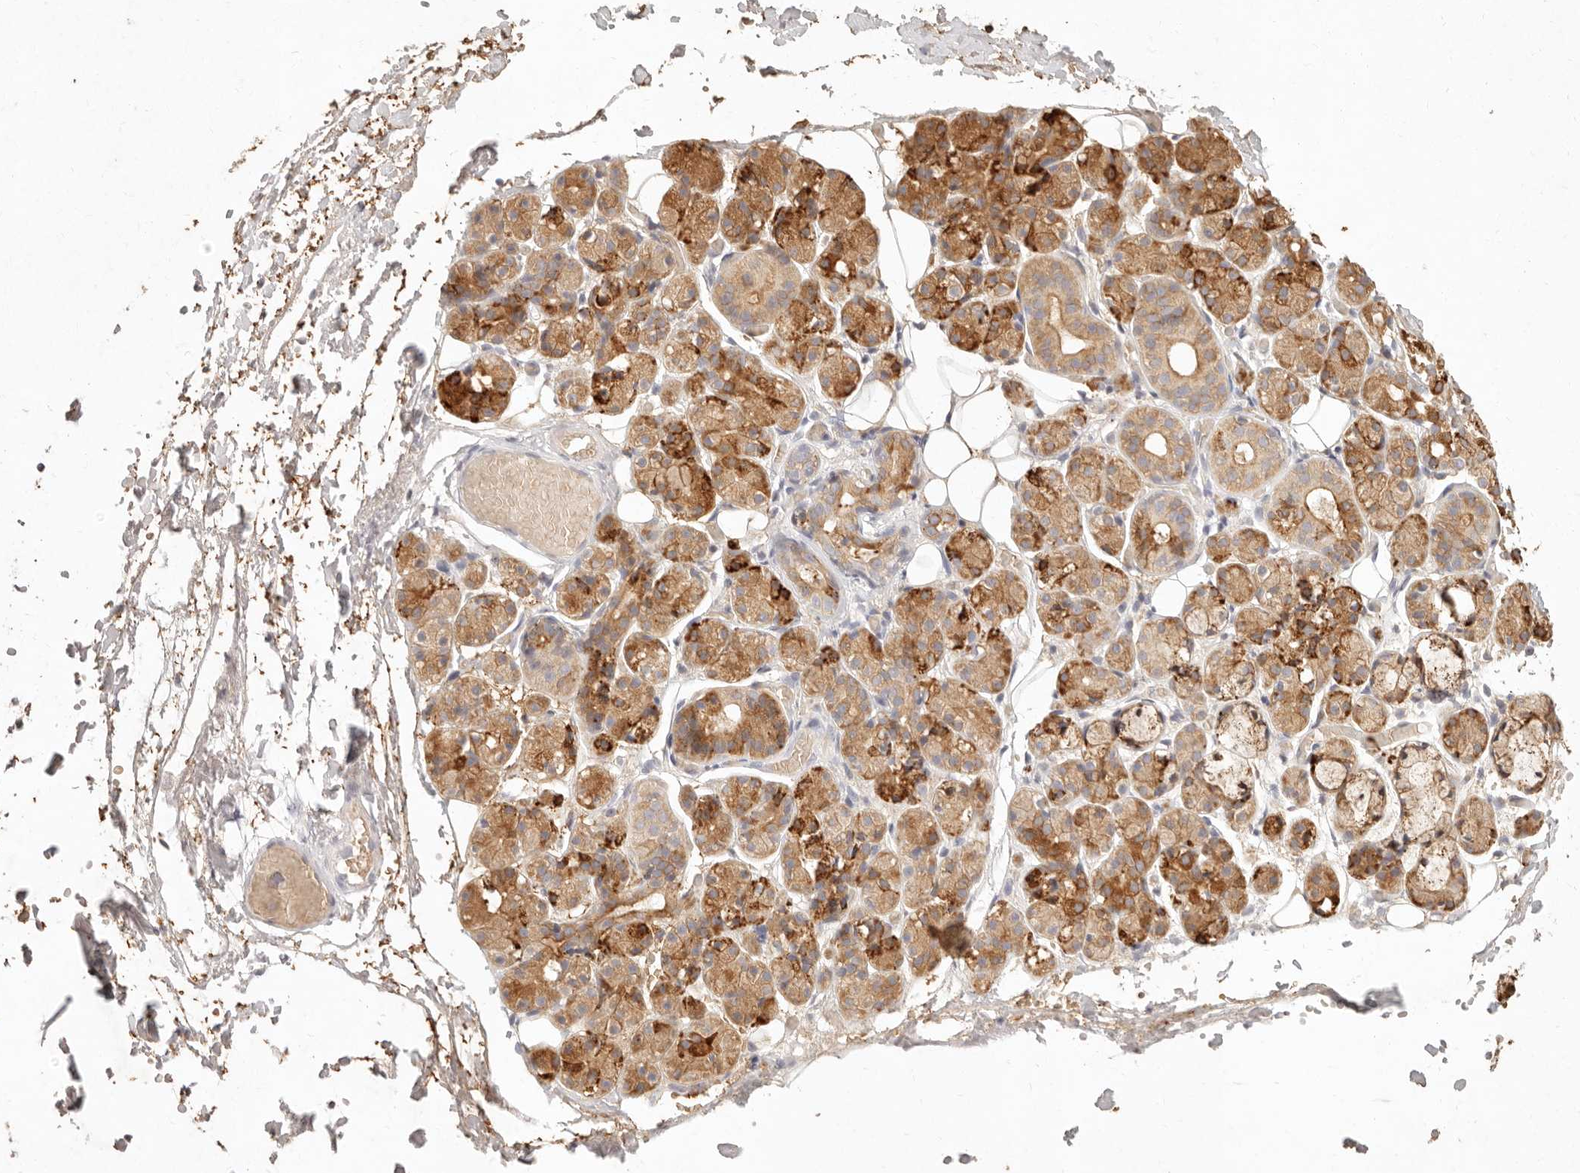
{"staining": {"intensity": "strong", "quantity": ">75%", "location": "cytoplasmic/membranous"}, "tissue": "salivary gland", "cell_type": "Glandular cells", "image_type": "normal", "snomed": [{"axis": "morphology", "description": "Normal tissue, NOS"}, {"axis": "topography", "description": "Salivary gland"}], "caption": "Glandular cells reveal strong cytoplasmic/membranous staining in approximately >75% of cells in benign salivary gland.", "gene": "C1orf127", "patient": {"sex": "male", "age": 63}}